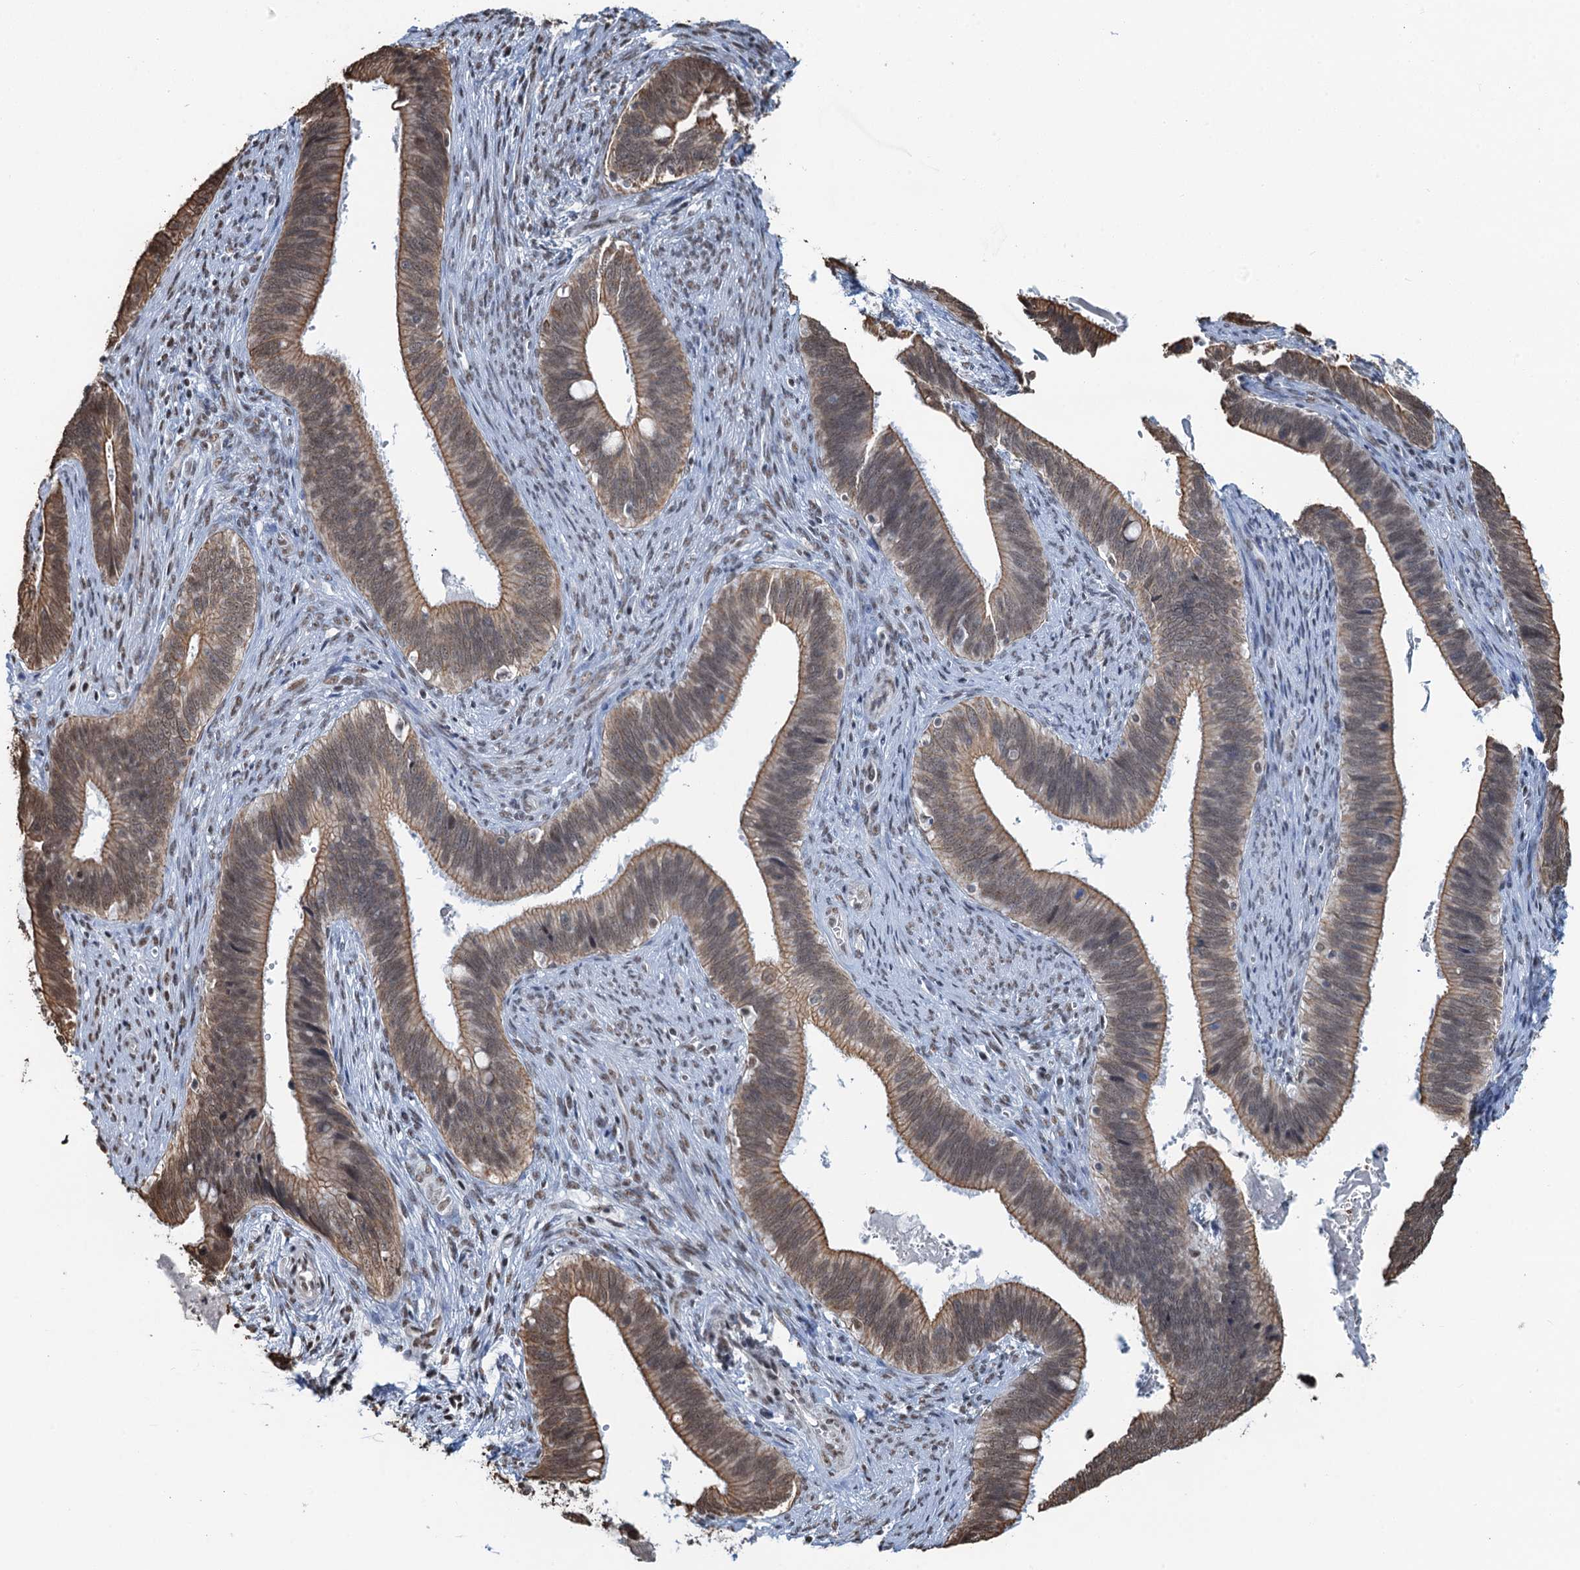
{"staining": {"intensity": "moderate", "quantity": ">75%", "location": "cytoplasmic/membranous,nuclear"}, "tissue": "cervical cancer", "cell_type": "Tumor cells", "image_type": "cancer", "snomed": [{"axis": "morphology", "description": "Adenocarcinoma, NOS"}, {"axis": "topography", "description": "Cervix"}], "caption": "Cervical cancer stained with a protein marker shows moderate staining in tumor cells.", "gene": "ZNF609", "patient": {"sex": "female", "age": 42}}